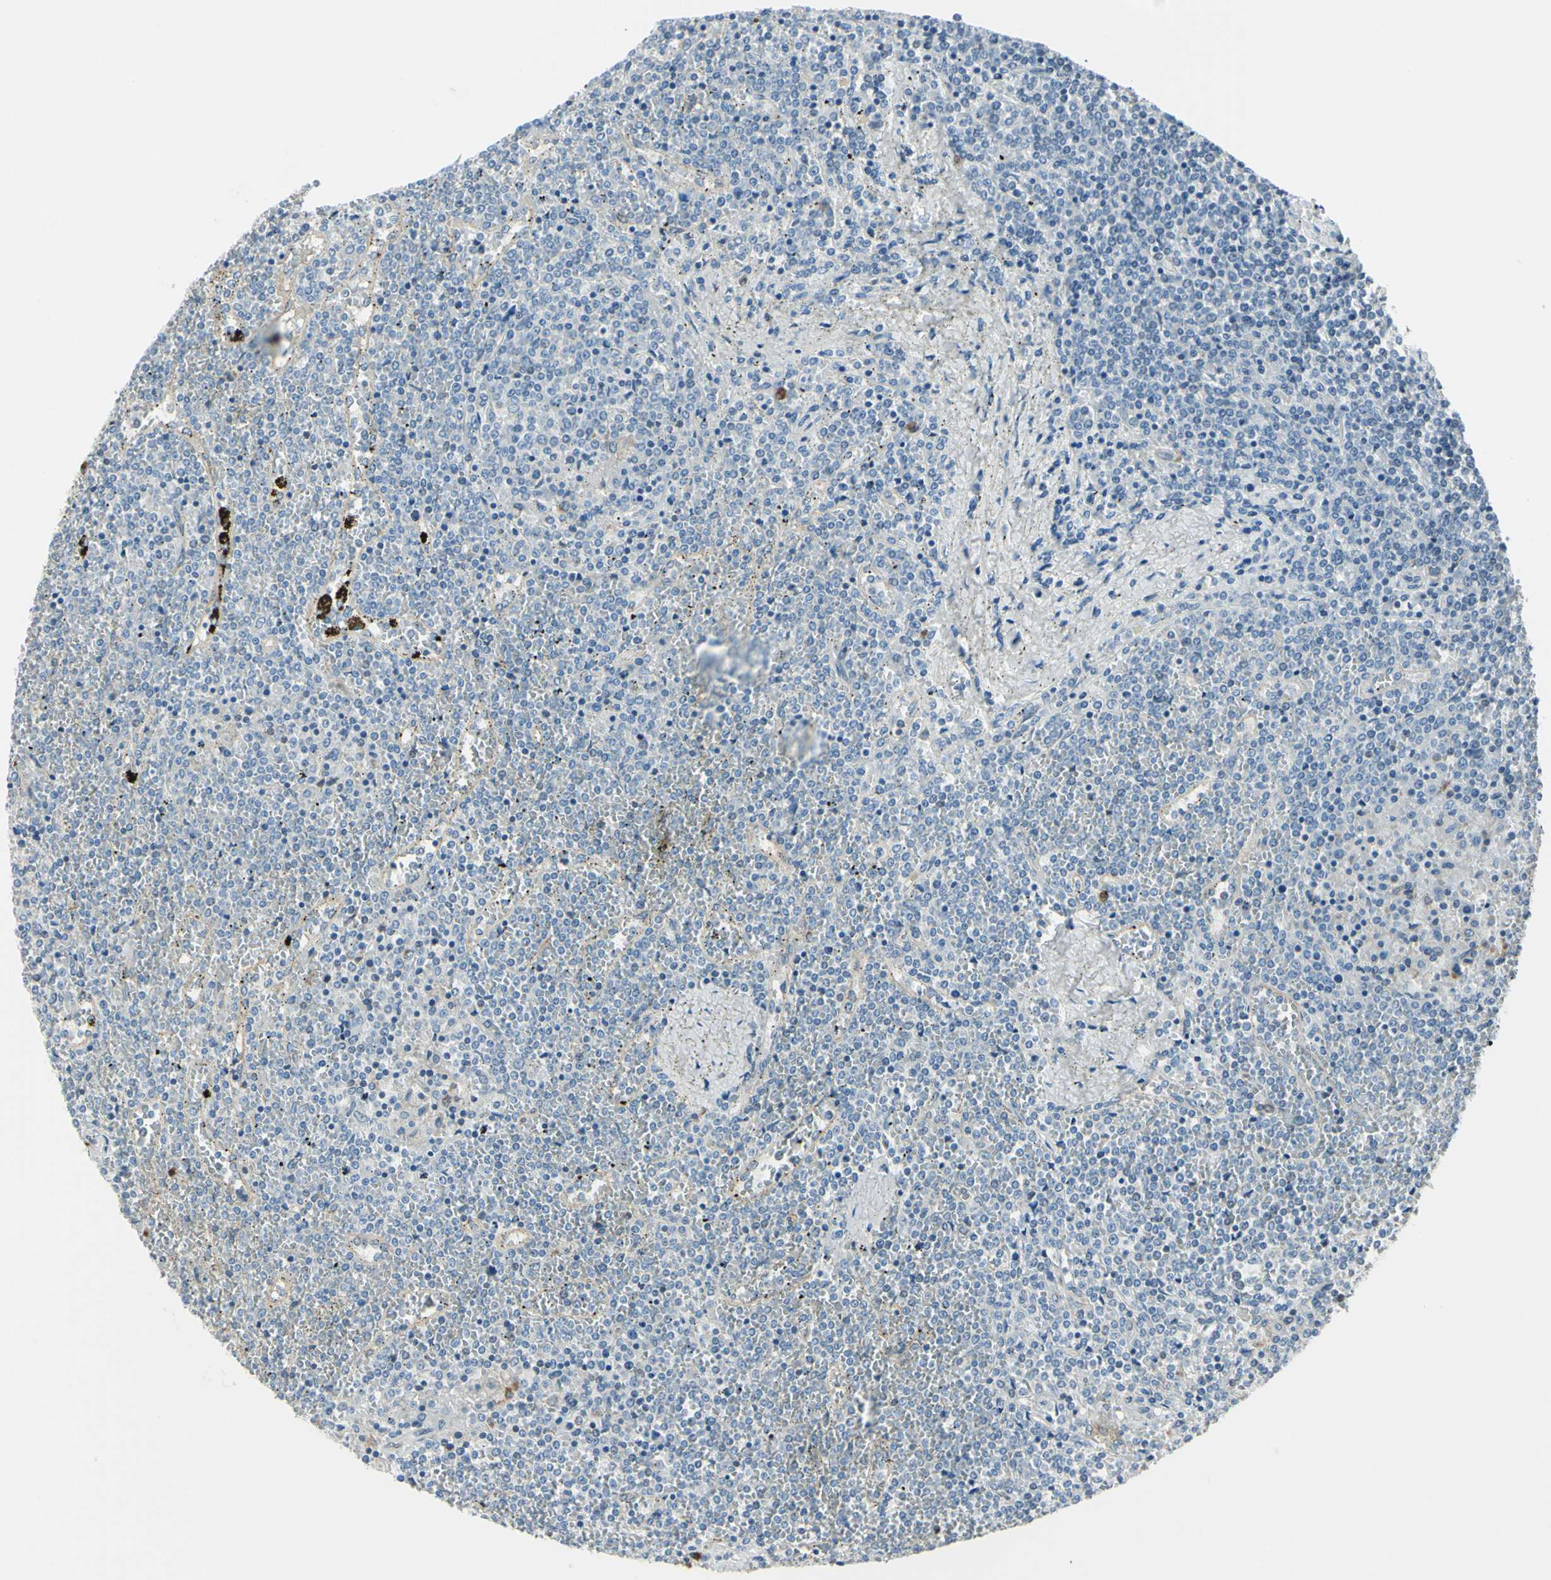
{"staining": {"intensity": "weak", "quantity": "<25%", "location": "cytoplasmic/membranous"}, "tissue": "lymphoma", "cell_type": "Tumor cells", "image_type": "cancer", "snomed": [{"axis": "morphology", "description": "Malignant lymphoma, non-Hodgkin's type, Low grade"}, {"axis": "topography", "description": "Spleen"}], "caption": "This is an immunohistochemistry photomicrograph of human lymphoma. There is no positivity in tumor cells.", "gene": "SELENOS", "patient": {"sex": "female", "age": 19}}